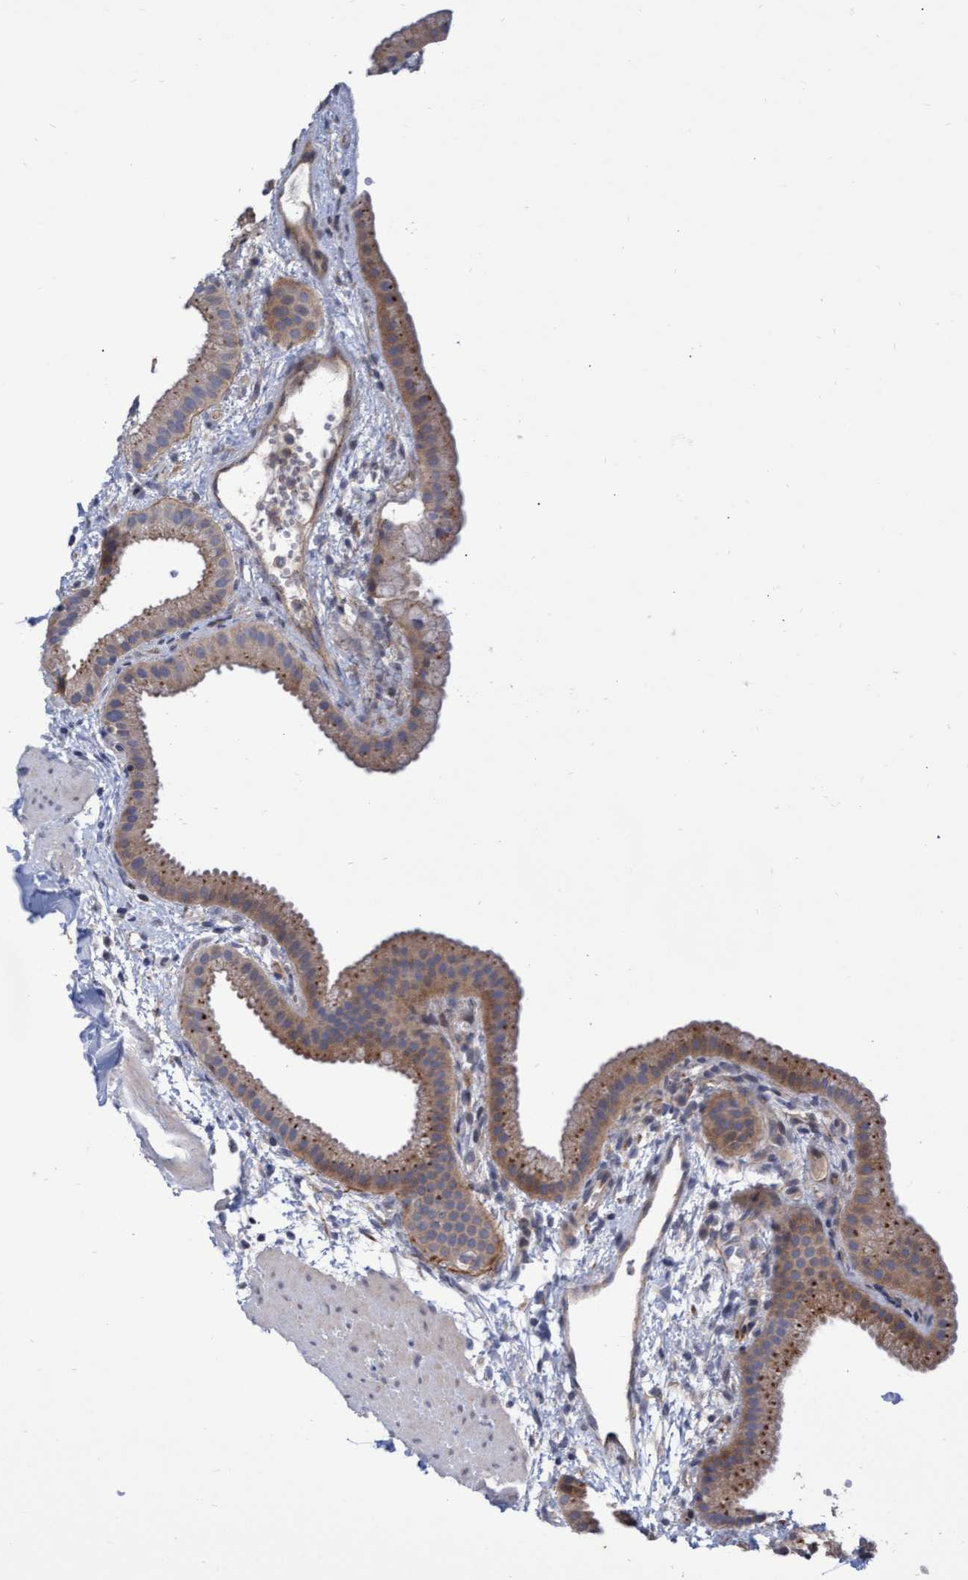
{"staining": {"intensity": "moderate", "quantity": ">75%", "location": "cytoplasmic/membranous"}, "tissue": "gallbladder", "cell_type": "Glandular cells", "image_type": "normal", "snomed": [{"axis": "morphology", "description": "Normal tissue, NOS"}, {"axis": "topography", "description": "Gallbladder"}], "caption": "Benign gallbladder demonstrates moderate cytoplasmic/membranous expression in about >75% of glandular cells The protein is shown in brown color, while the nuclei are stained blue..", "gene": "ABCF2", "patient": {"sex": "female", "age": 64}}